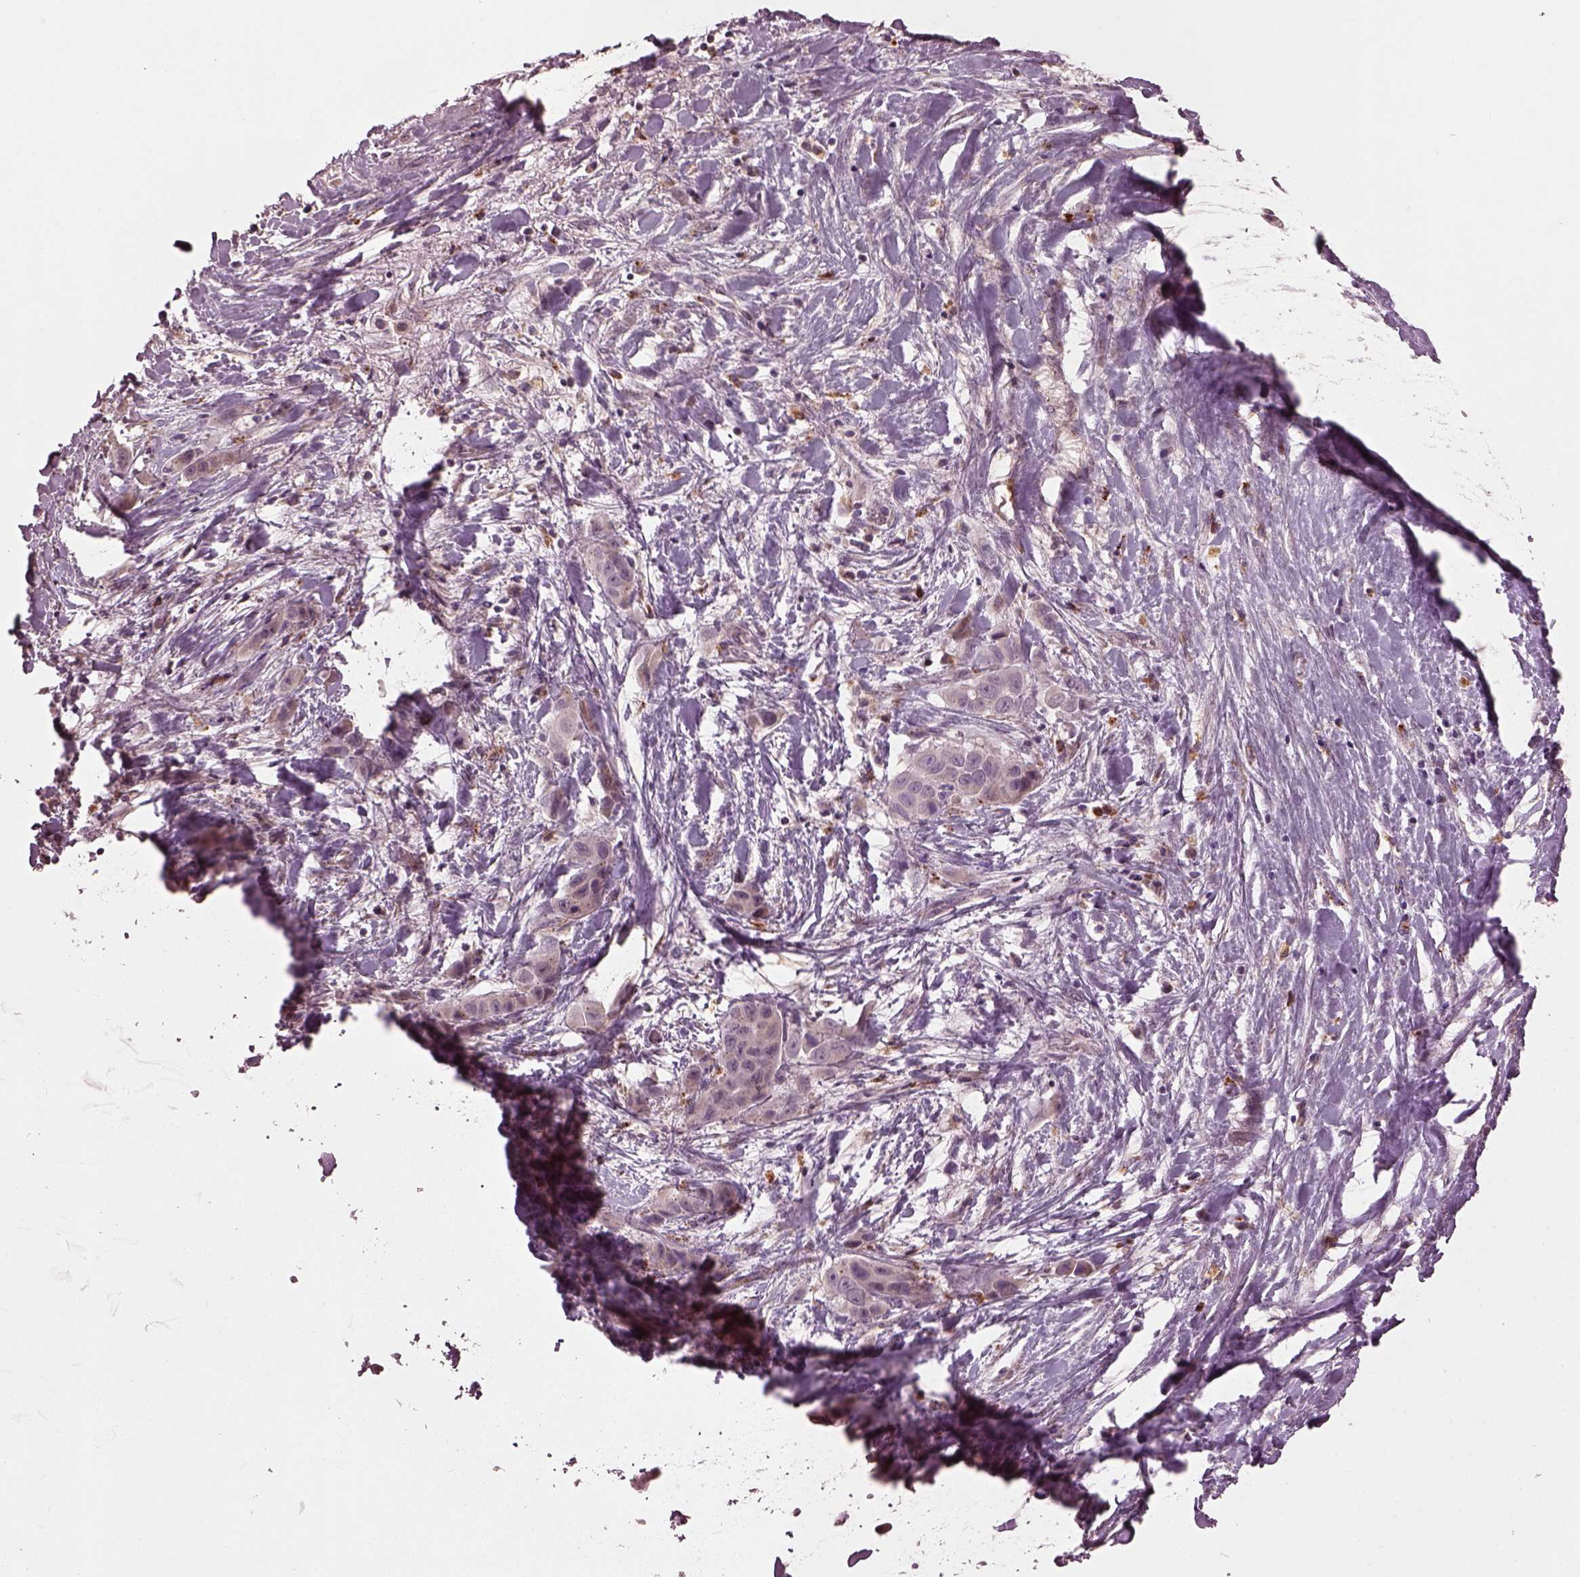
{"staining": {"intensity": "negative", "quantity": "none", "location": "none"}, "tissue": "liver cancer", "cell_type": "Tumor cells", "image_type": "cancer", "snomed": [{"axis": "morphology", "description": "Cholangiocarcinoma"}, {"axis": "topography", "description": "Liver"}], "caption": "IHC micrograph of neoplastic tissue: cholangiocarcinoma (liver) stained with DAB shows no significant protein positivity in tumor cells. (Stains: DAB (3,3'-diaminobenzidine) immunohistochemistry (IHC) with hematoxylin counter stain, Microscopy: brightfield microscopy at high magnification).", "gene": "RUFY3", "patient": {"sex": "female", "age": 52}}